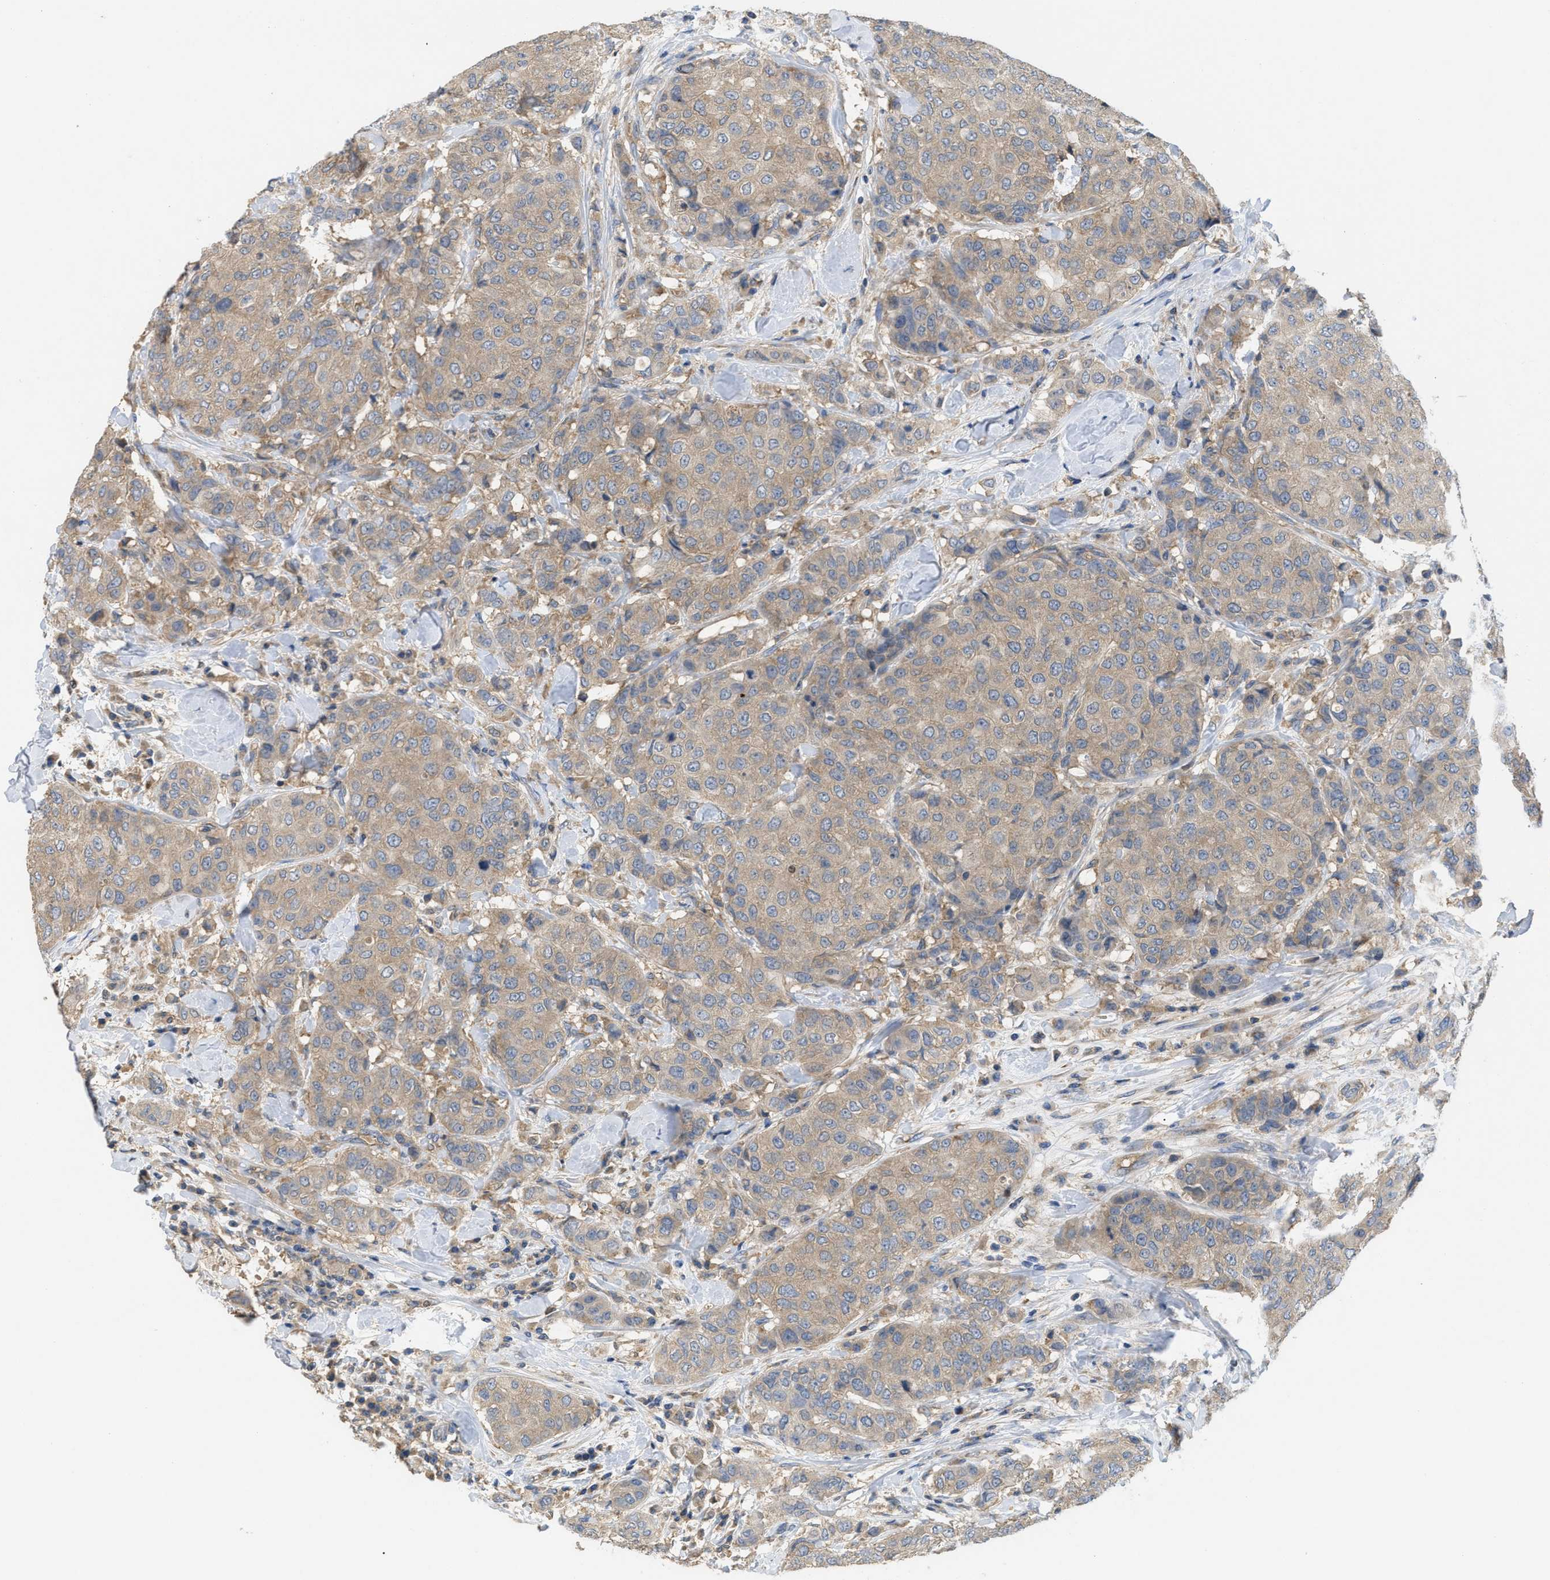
{"staining": {"intensity": "weak", "quantity": ">75%", "location": "cytoplasmic/membranous"}, "tissue": "breast cancer", "cell_type": "Tumor cells", "image_type": "cancer", "snomed": [{"axis": "morphology", "description": "Duct carcinoma"}, {"axis": "topography", "description": "Breast"}], "caption": "A brown stain shows weak cytoplasmic/membranous expression of a protein in human breast cancer (invasive ductal carcinoma) tumor cells.", "gene": "RNF216", "patient": {"sex": "female", "age": 27}}